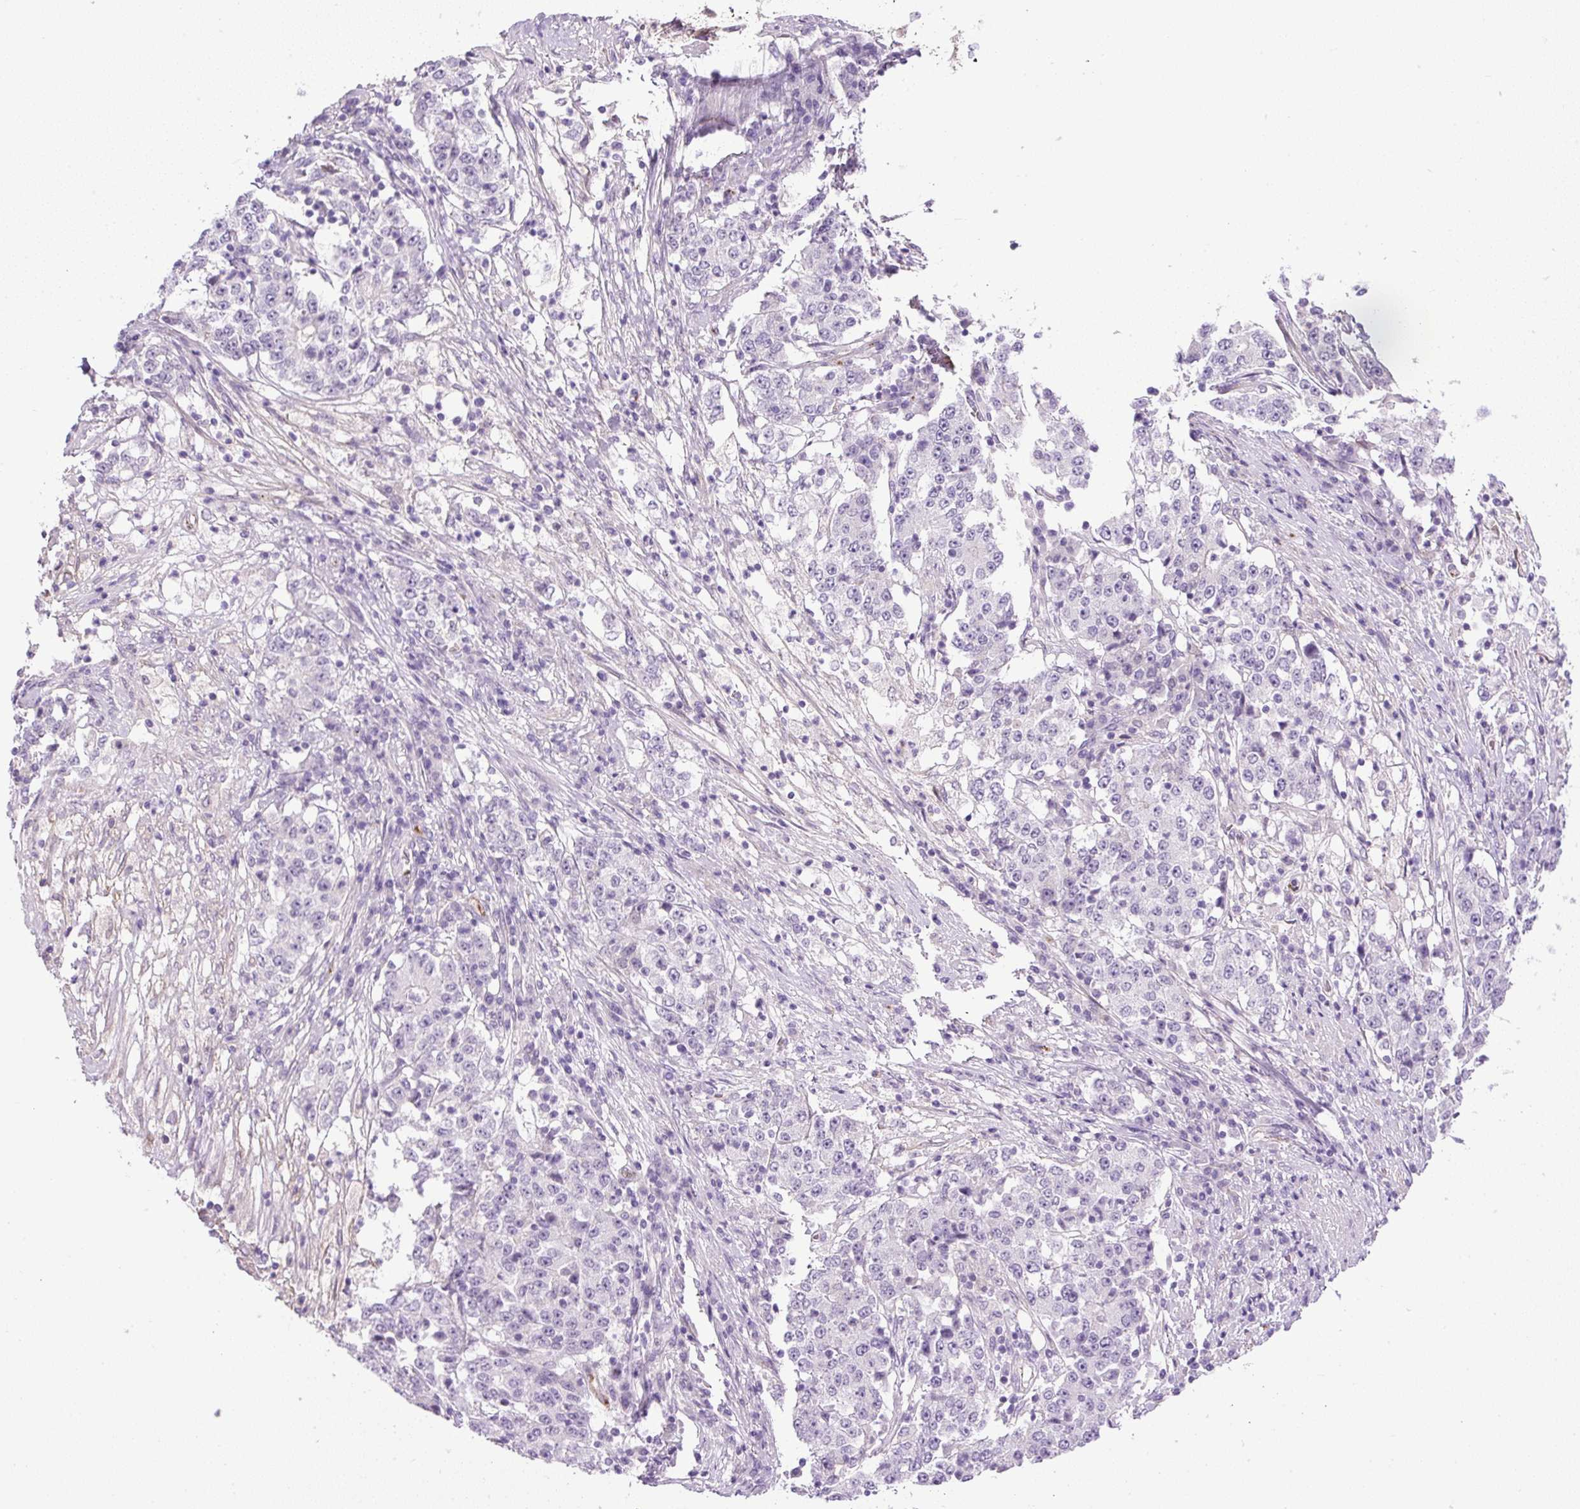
{"staining": {"intensity": "negative", "quantity": "none", "location": "none"}, "tissue": "stomach cancer", "cell_type": "Tumor cells", "image_type": "cancer", "snomed": [{"axis": "morphology", "description": "Adenocarcinoma, NOS"}, {"axis": "topography", "description": "Stomach"}], "caption": "DAB (3,3'-diaminobenzidine) immunohistochemical staining of adenocarcinoma (stomach) demonstrates no significant expression in tumor cells.", "gene": "LEFTY2", "patient": {"sex": "male", "age": 59}}